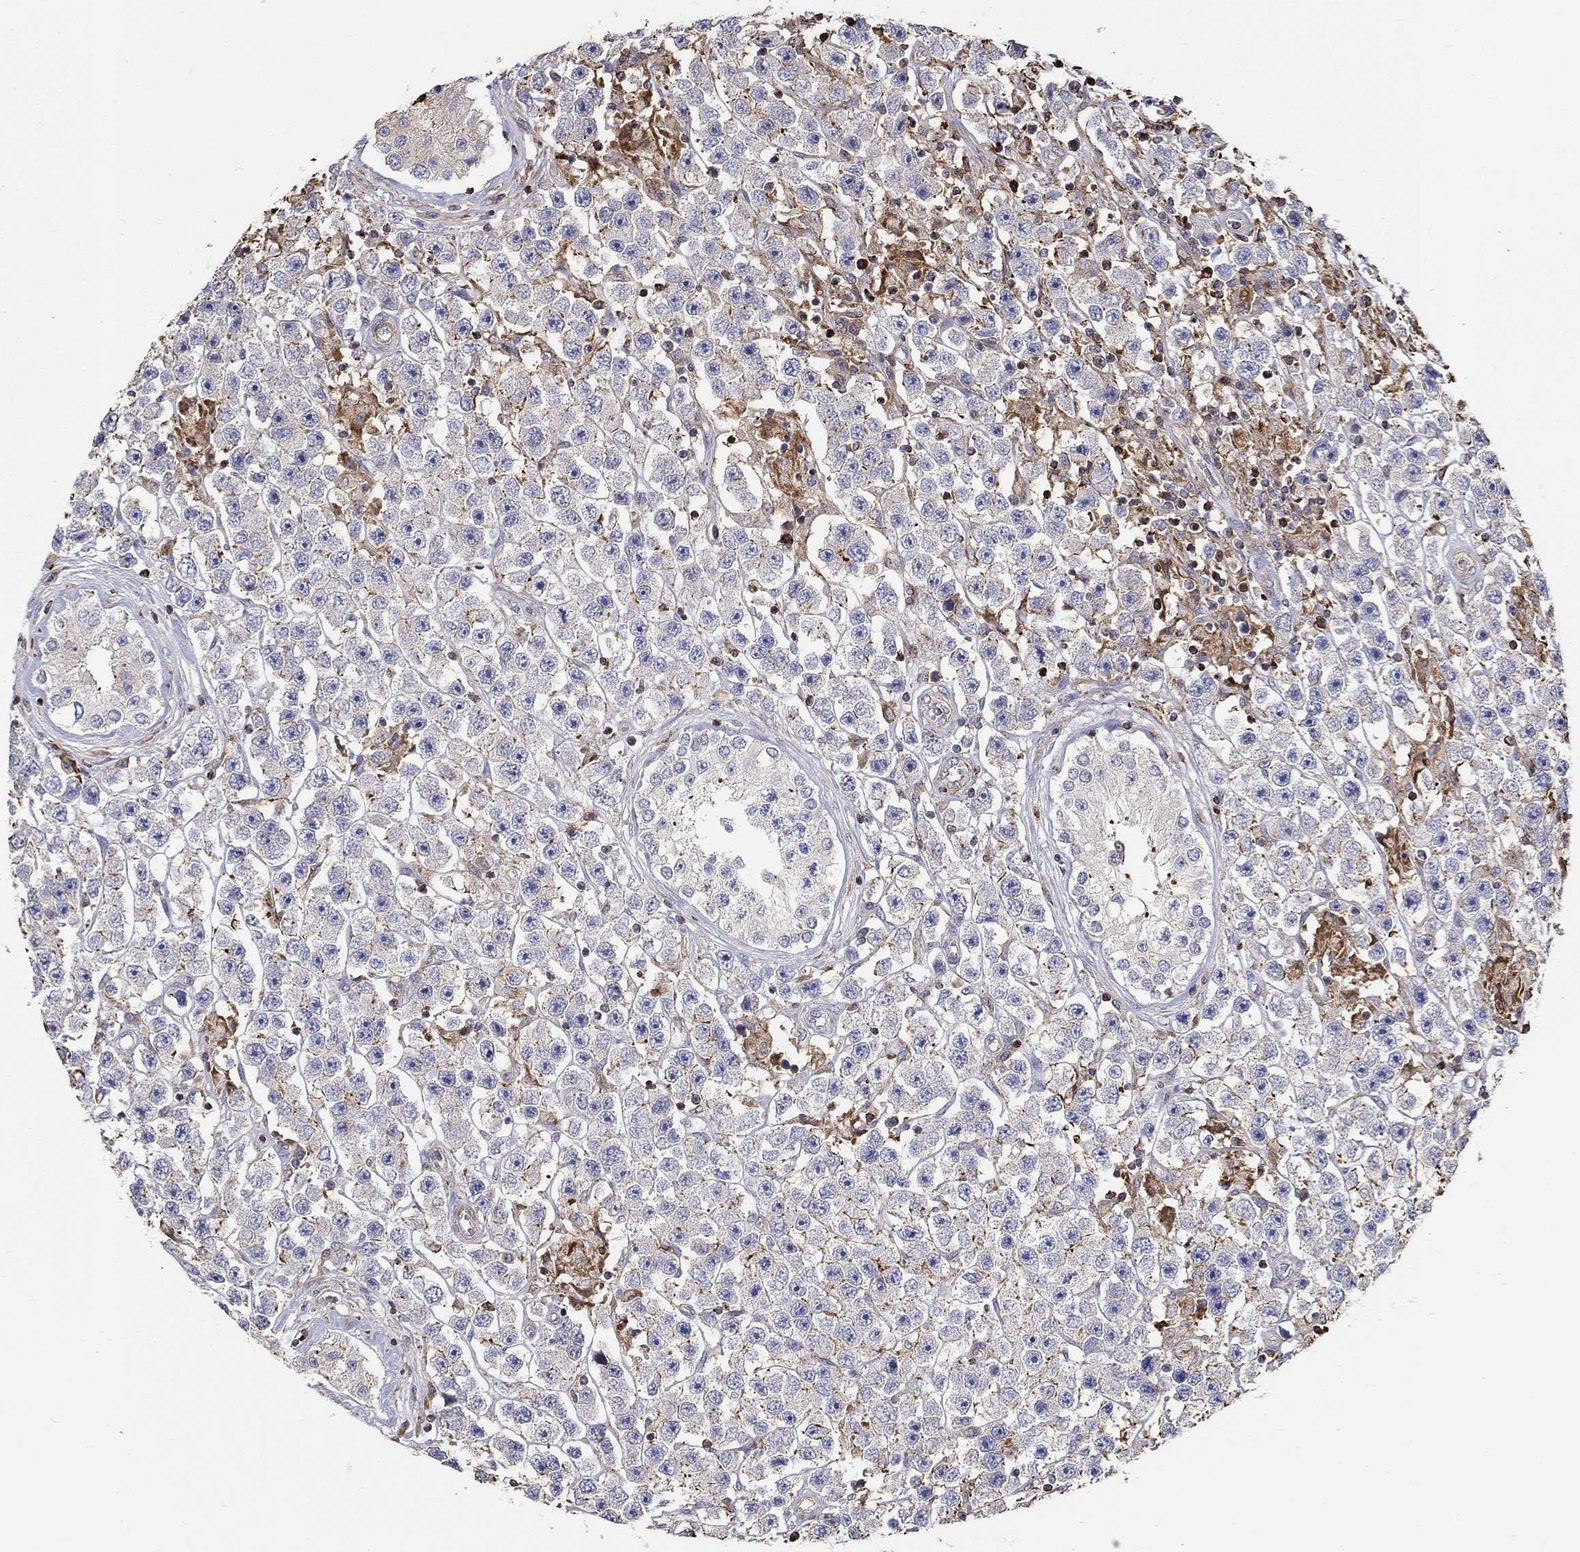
{"staining": {"intensity": "strong", "quantity": "<25%", "location": "cytoplasmic/membranous"}, "tissue": "testis cancer", "cell_type": "Tumor cells", "image_type": "cancer", "snomed": [{"axis": "morphology", "description": "Seminoma, NOS"}, {"axis": "topography", "description": "Testis"}], "caption": "Immunohistochemical staining of testis cancer (seminoma) reveals medium levels of strong cytoplasmic/membranous protein staining in about <25% of tumor cells. Using DAB (3,3'-diaminobenzidine) (brown) and hematoxylin (blue) stains, captured at high magnification using brightfield microscopy.", "gene": "NPHP1", "patient": {"sex": "male", "age": 45}}